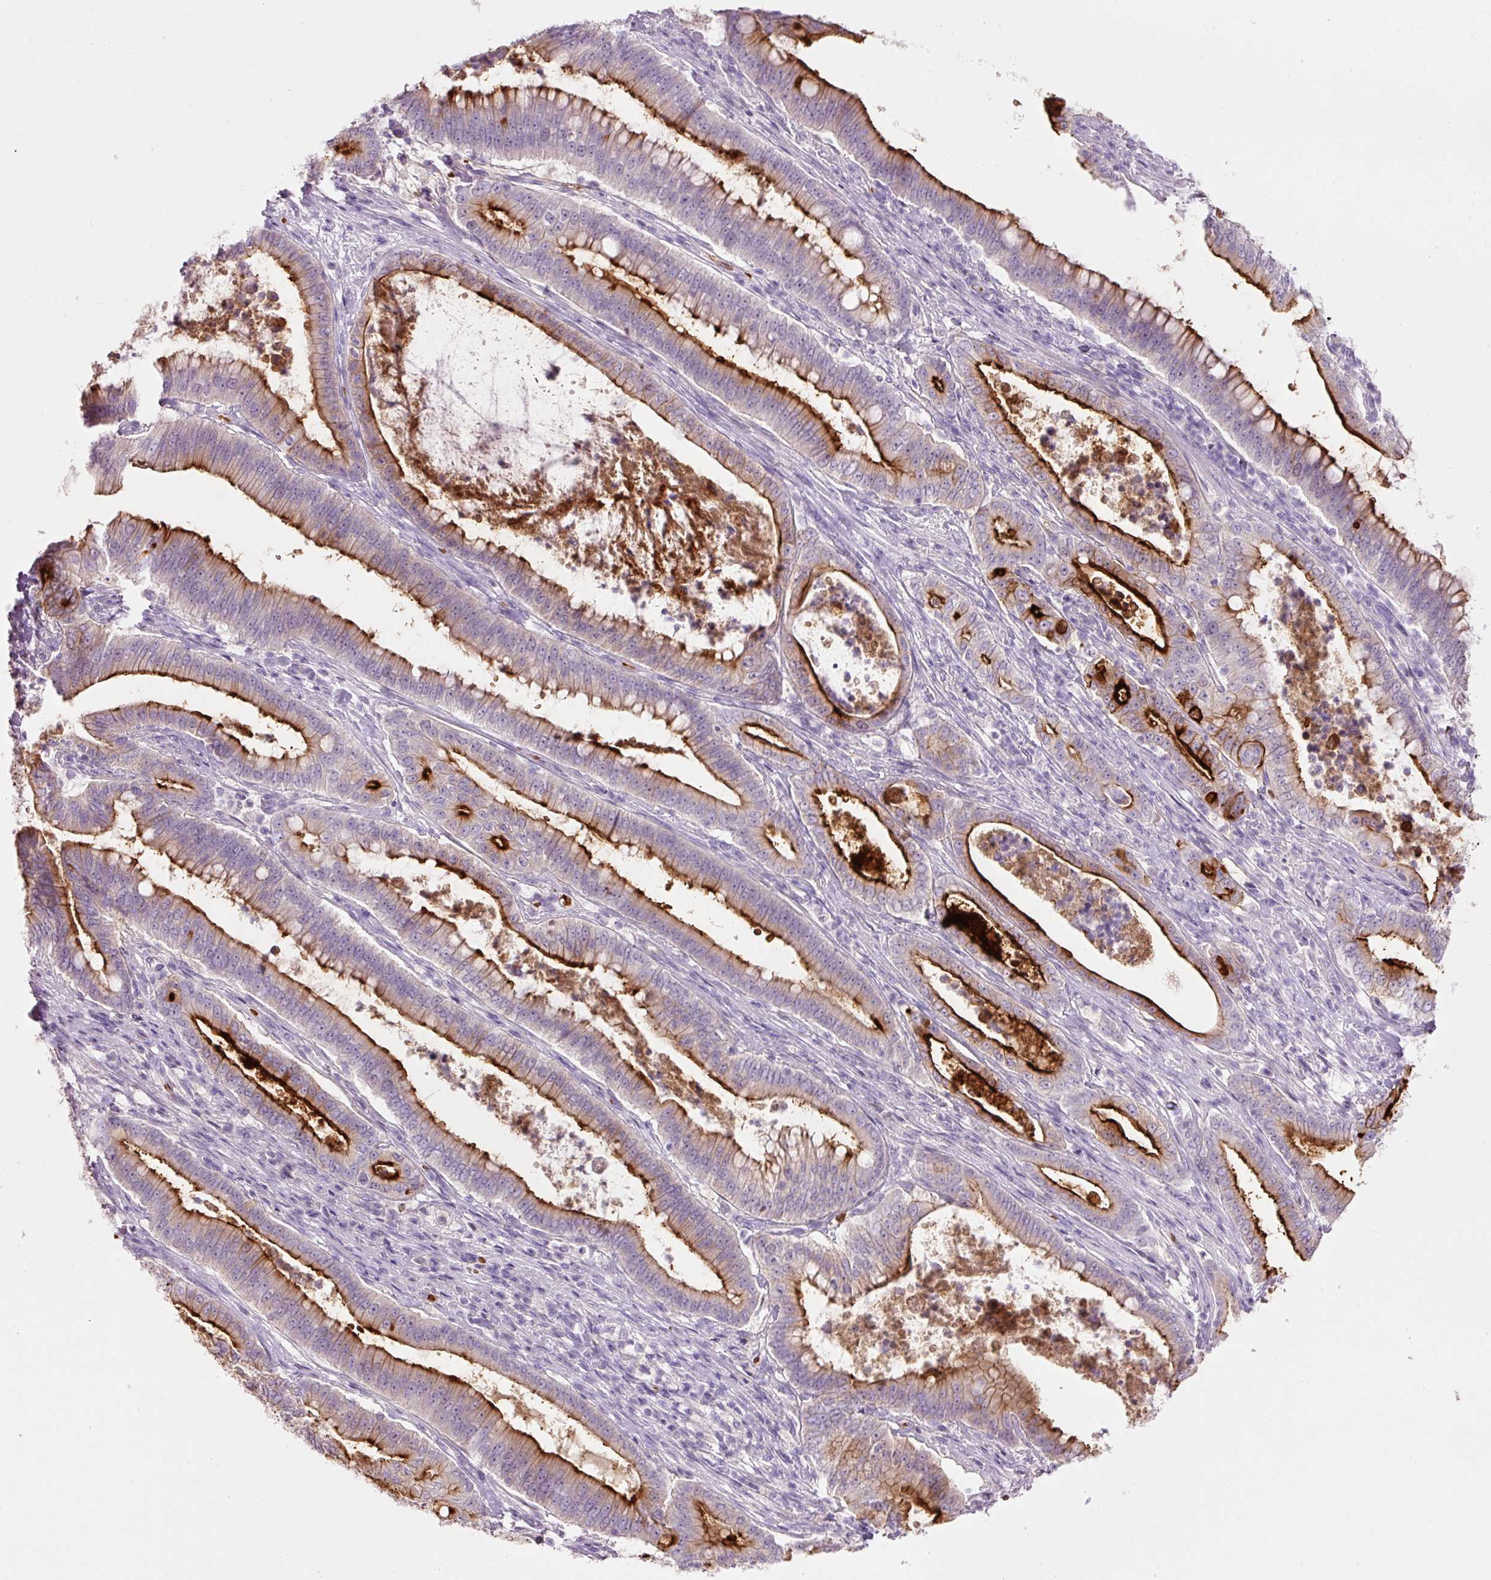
{"staining": {"intensity": "strong", "quantity": "25%-75%", "location": "cytoplasmic/membranous"}, "tissue": "pancreatic cancer", "cell_type": "Tumor cells", "image_type": "cancer", "snomed": [{"axis": "morphology", "description": "Adenocarcinoma, NOS"}, {"axis": "topography", "description": "Pancreas"}], "caption": "Pancreatic cancer stained with immunohistochemistry reveals strong cytoplasmic/membranous staining in about 25%-75% of tumor cells.", "gene": "DHRS11", "patient": {"sex": "male", "age": 71}}